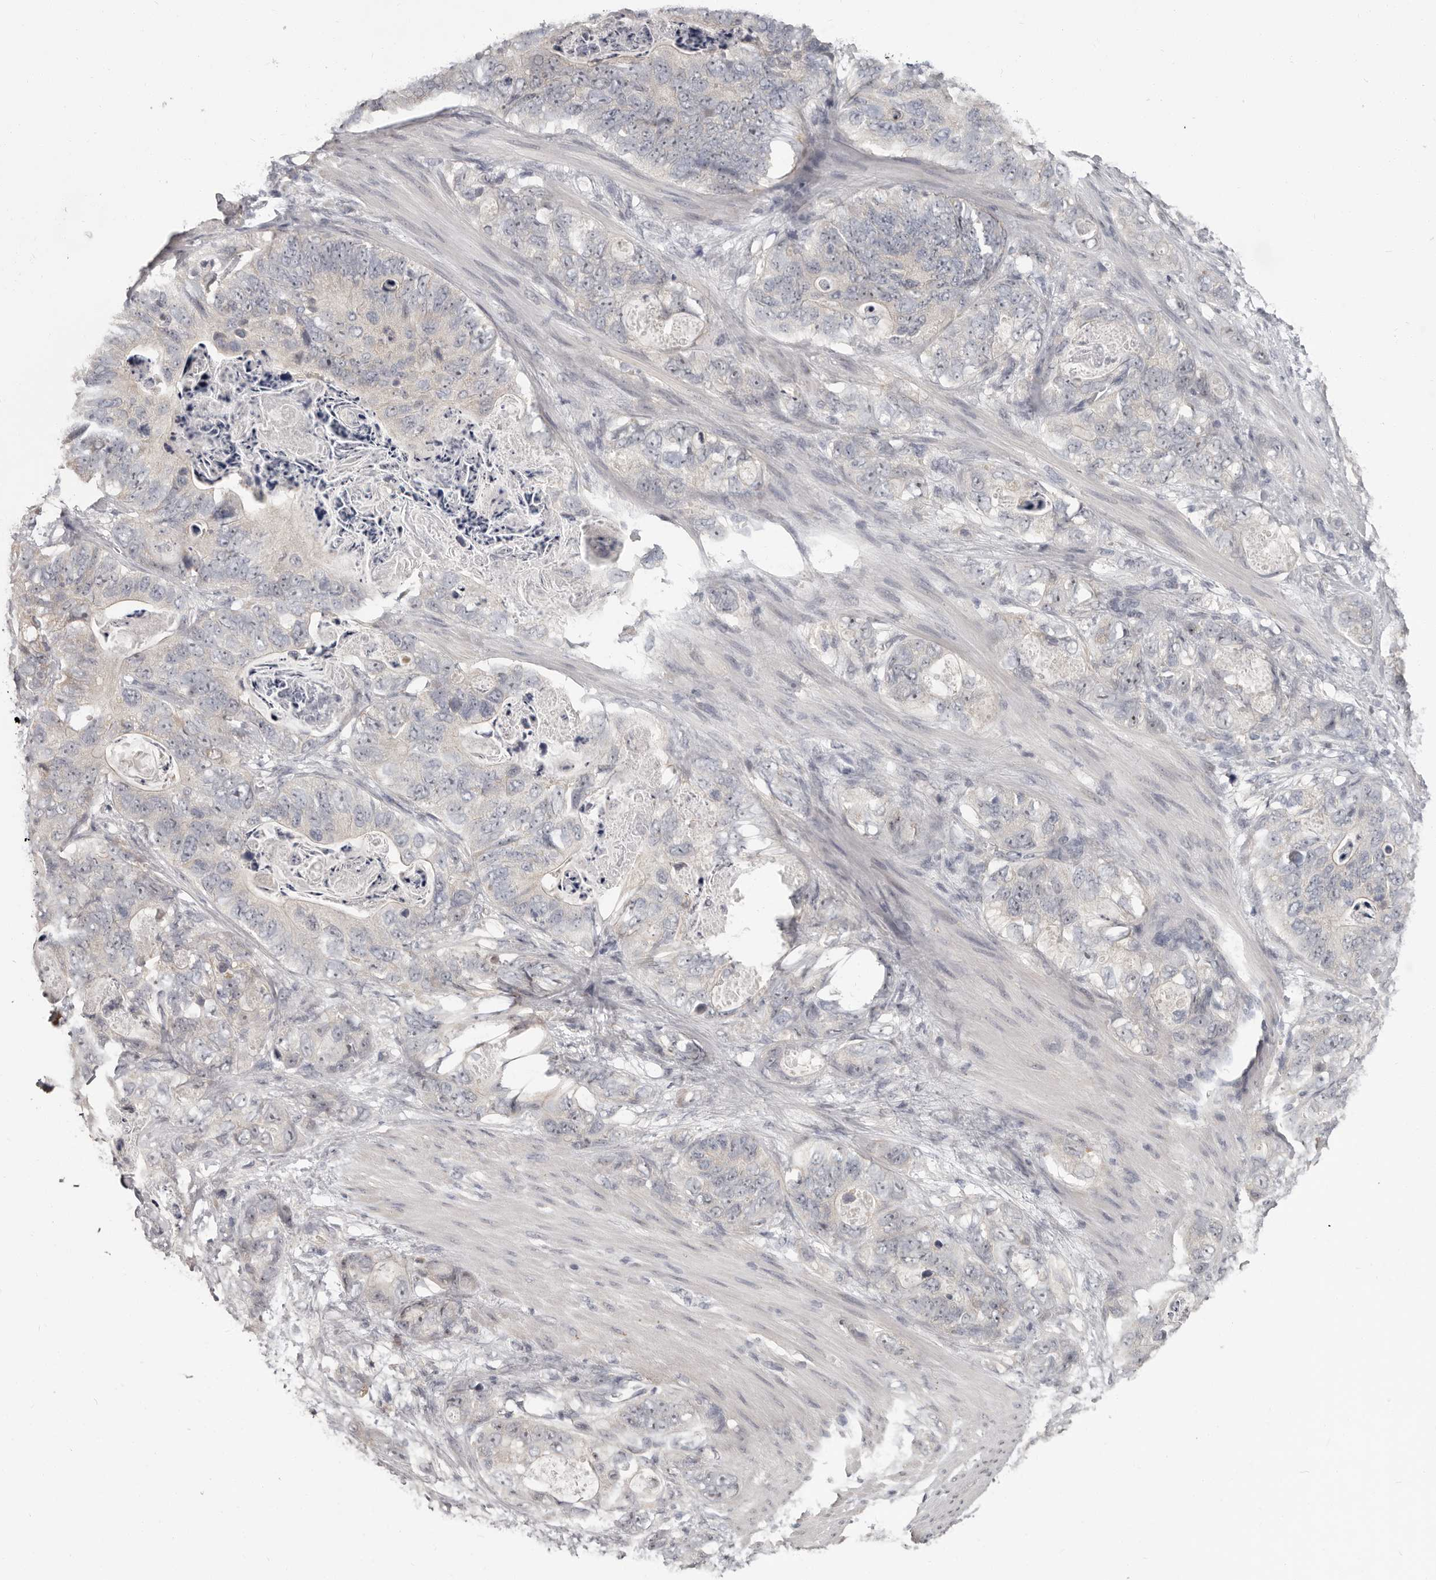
{"staining": {"intensity": "negative", "quantity": "none", "location": "none"}, "tissue": "stomach cancer", "cell_type": "Tumor cells", "image_type": "cancer", "snomed": [{"axis": "morphology", "description": "Normal tissue, NOS"}, {"axis": "morphology", "description": "Adenocarcinoma, NOS"}, {"axis": "topography", "description": "Stomach"}], "caption": "Protein analysis of stomach cancer displays no significant positivity in tumor cells. (IHC, brightfield microscopy, high magnification).", "gene": "GPR157", "patient": {"sex": "female", "age": 89}}